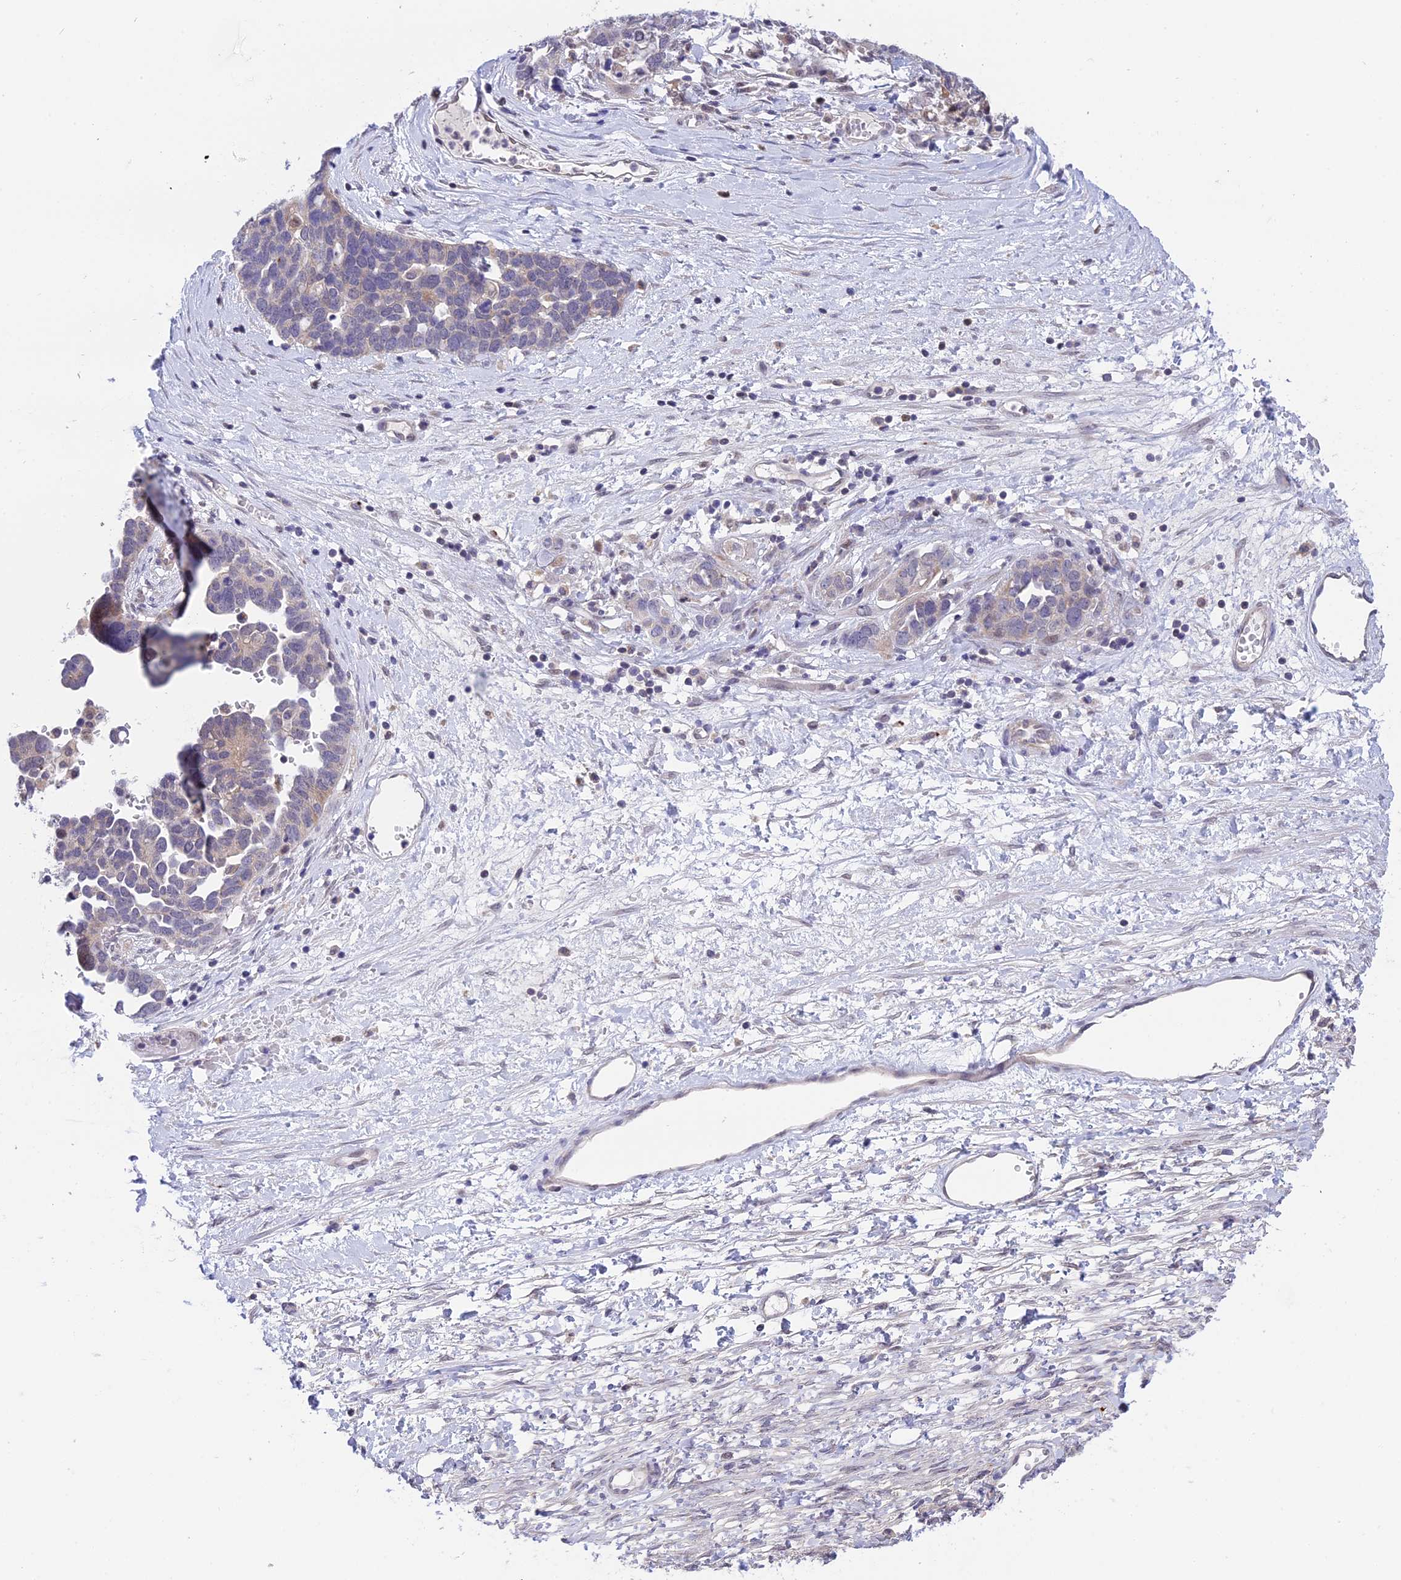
{"staining": {"intensity": "negative", "quantity": "none", "location": "none"}, "tissue": "ovarian cancer", "cell_type": "Tumor cells", "image_type": "cancer", "snomed": [{"axis": "morphology", "description": "Cystadenocarcinoma, serous, NOS"}, {"axis": "topography", "description": "Ovary"}], "caption": "This is an immunohistochemistry (IHC) image of serous cystadenocarcinoma (ovarian). There is no expression in tumor cells.", "gene": "KCTD14", "patient": {"sex": "female", "age": 54}}